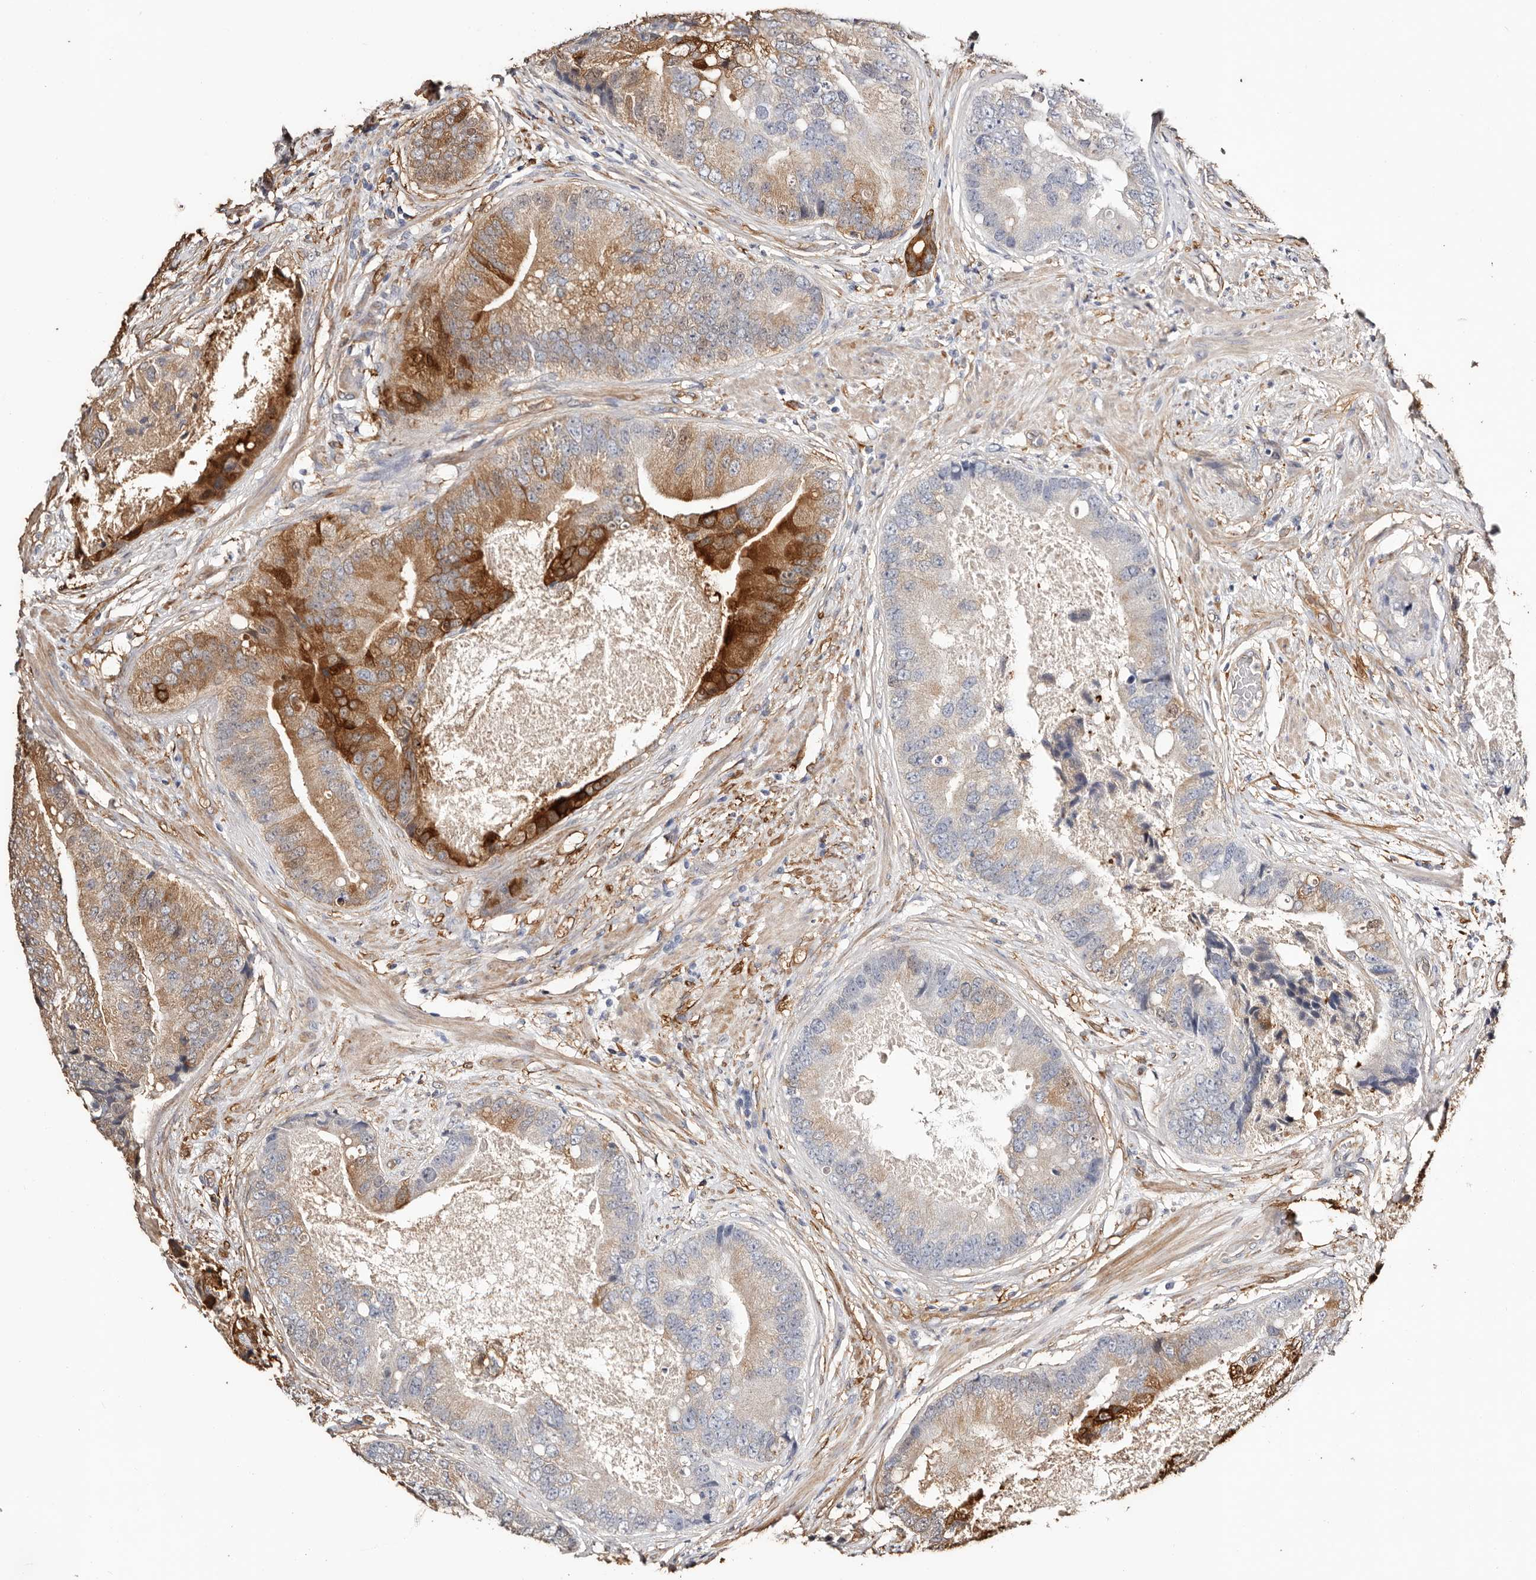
{"staining": {"intensity": "strong", "quantity": "<25%", "location": "cytoplasmic/membranous"}, "tissue": "prostate cancer", "cell_type": "Tumor cells", "image_type": "cancer", "snomed": [{"axis": "morphology", "description": "Adenocarcinoma, High grade"}, {"axis": "topography", "description": "Prostate"}], "caption": "Prostate cancer stained with a brown dye shows strong cytoplasmic/membranous positive positivity in about <25% of tumor cells.", "gene": "TGM2", "patient": {"sex": "male", "age": 70}}